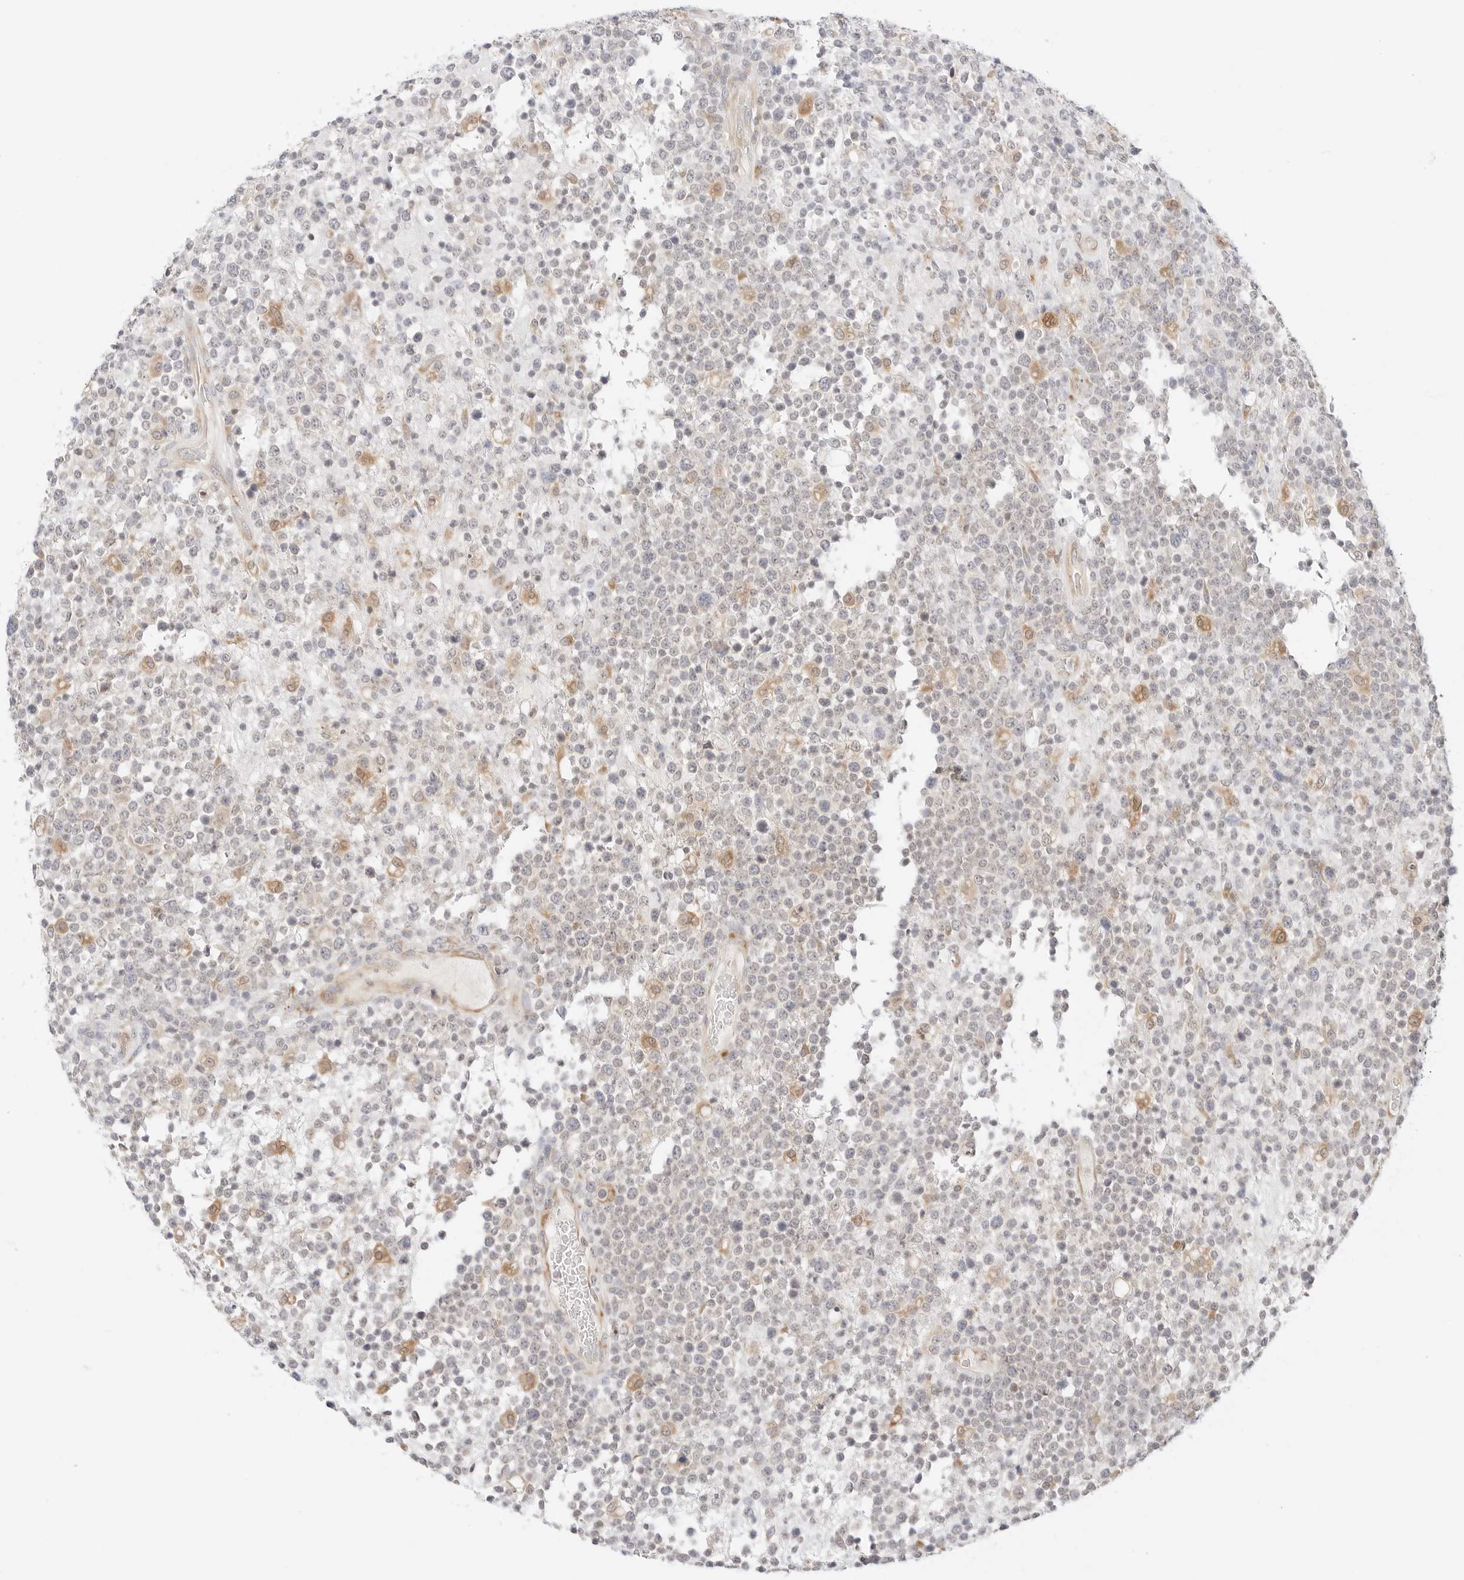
{"staining": {"intensity": "negative", "quantity": "none", "location": "none"}, "tissue": "lymphoma", "cell_type": "Tumor cells", "image_type": "cancer", "snomed": [{"axis": "morphology", "description": "Malignant lymphoma, non-Hodgkin's type, High grade"}, {"axis": "topography", "description": "Colon"}], "caption": "Malignant lymphoma, non-Hodgkin's type (high-grade) stained for a protein using IHC exhibits no expression tumor cells.", "gene": "ERO1B", "patient": {"sex": "female", "age": 53}}